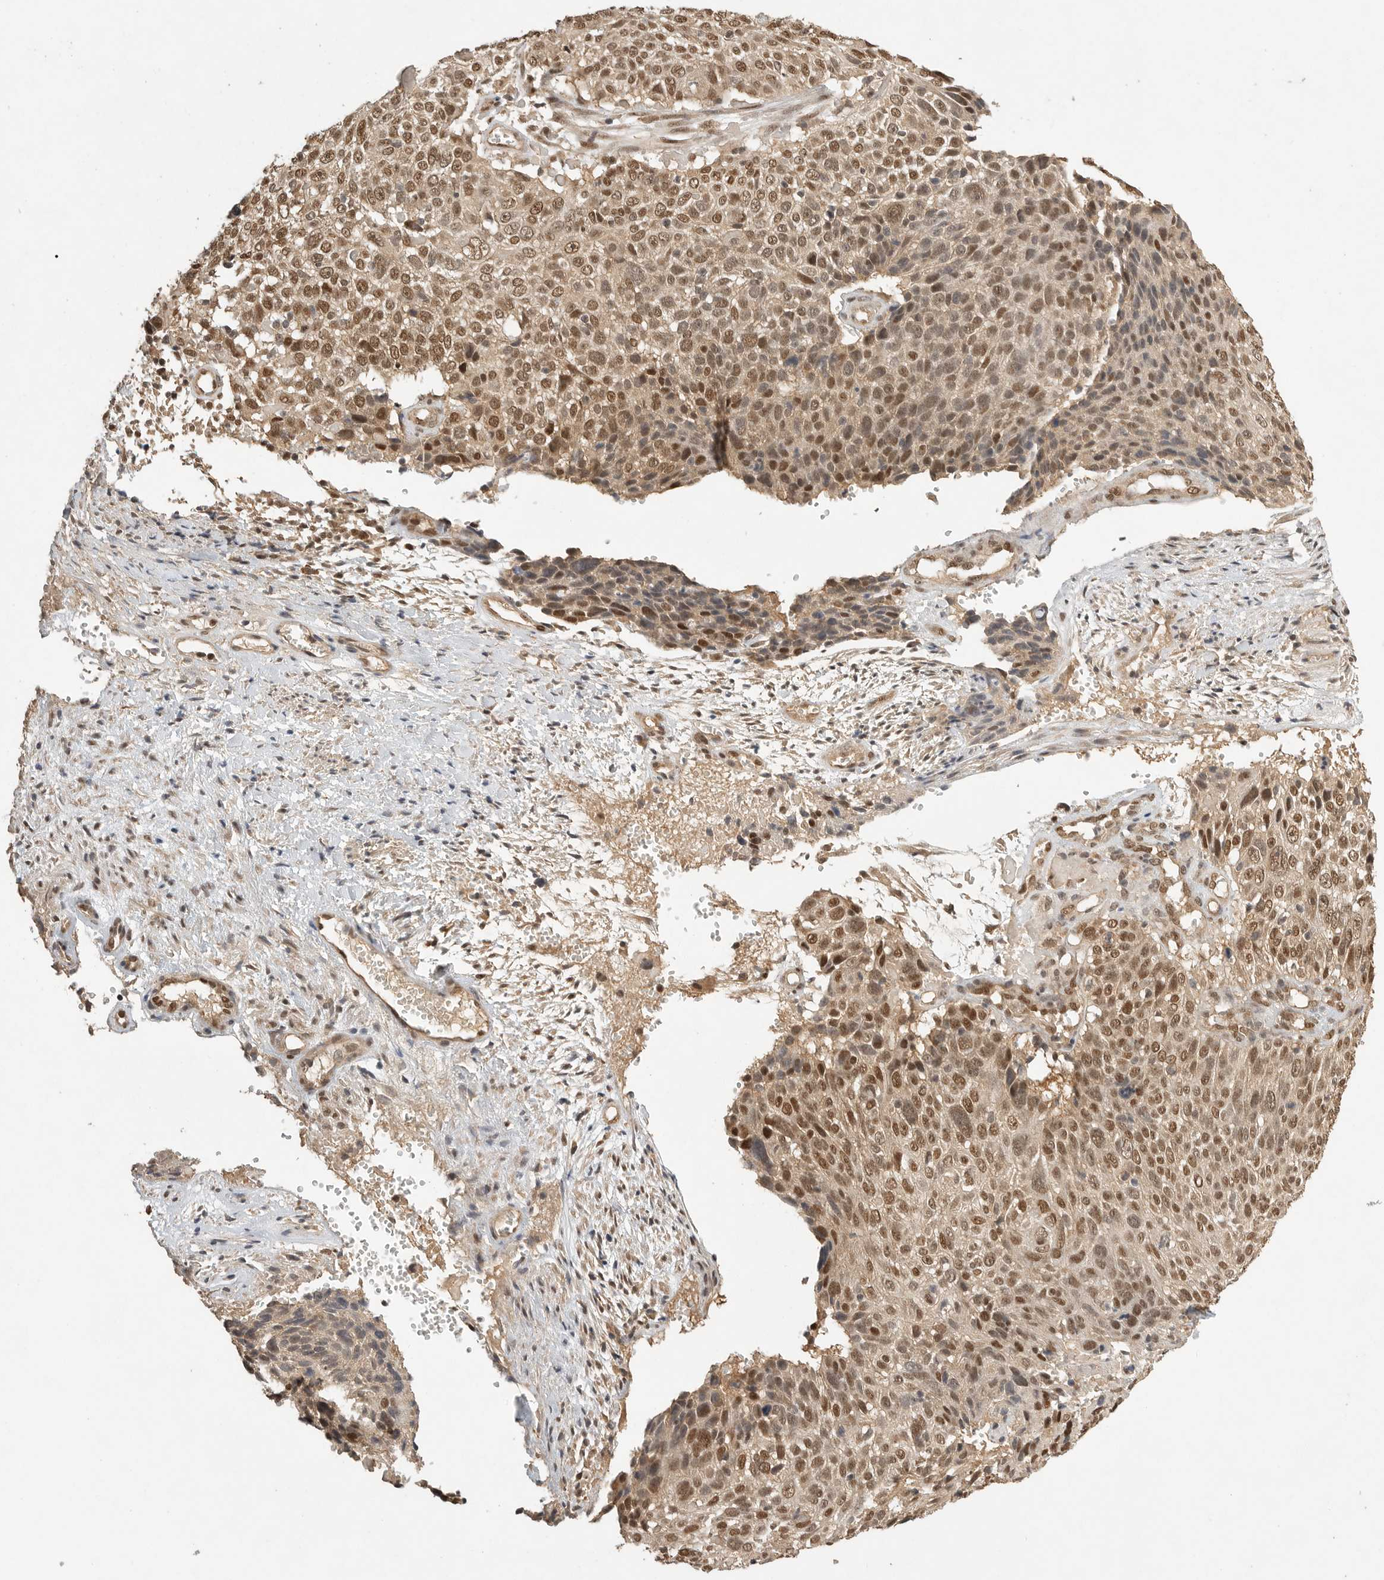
{"staining": {"intensity": "strong", "quantity": ">75%", "location": "cytoplasmic/membranous,nuclear"}, "tissue": "cervical cancer", "cell_type": "Tumor cells", "image_type": "cancer", "snomed": [{"axis": "morphology", "description": "Squamous cell carcinoma, NOS"}, {"axis": "topography", "description": "Cervix"}], "caption": "Immunohistochemical staining of squamous cell carcinoma (cervical) reveals high levels of strong cytoplasmic/membranous and nuclear expression in about >75% of tumor cells.", "gene": "DFFA", "patient": {"sex": "female", "age": 74}}